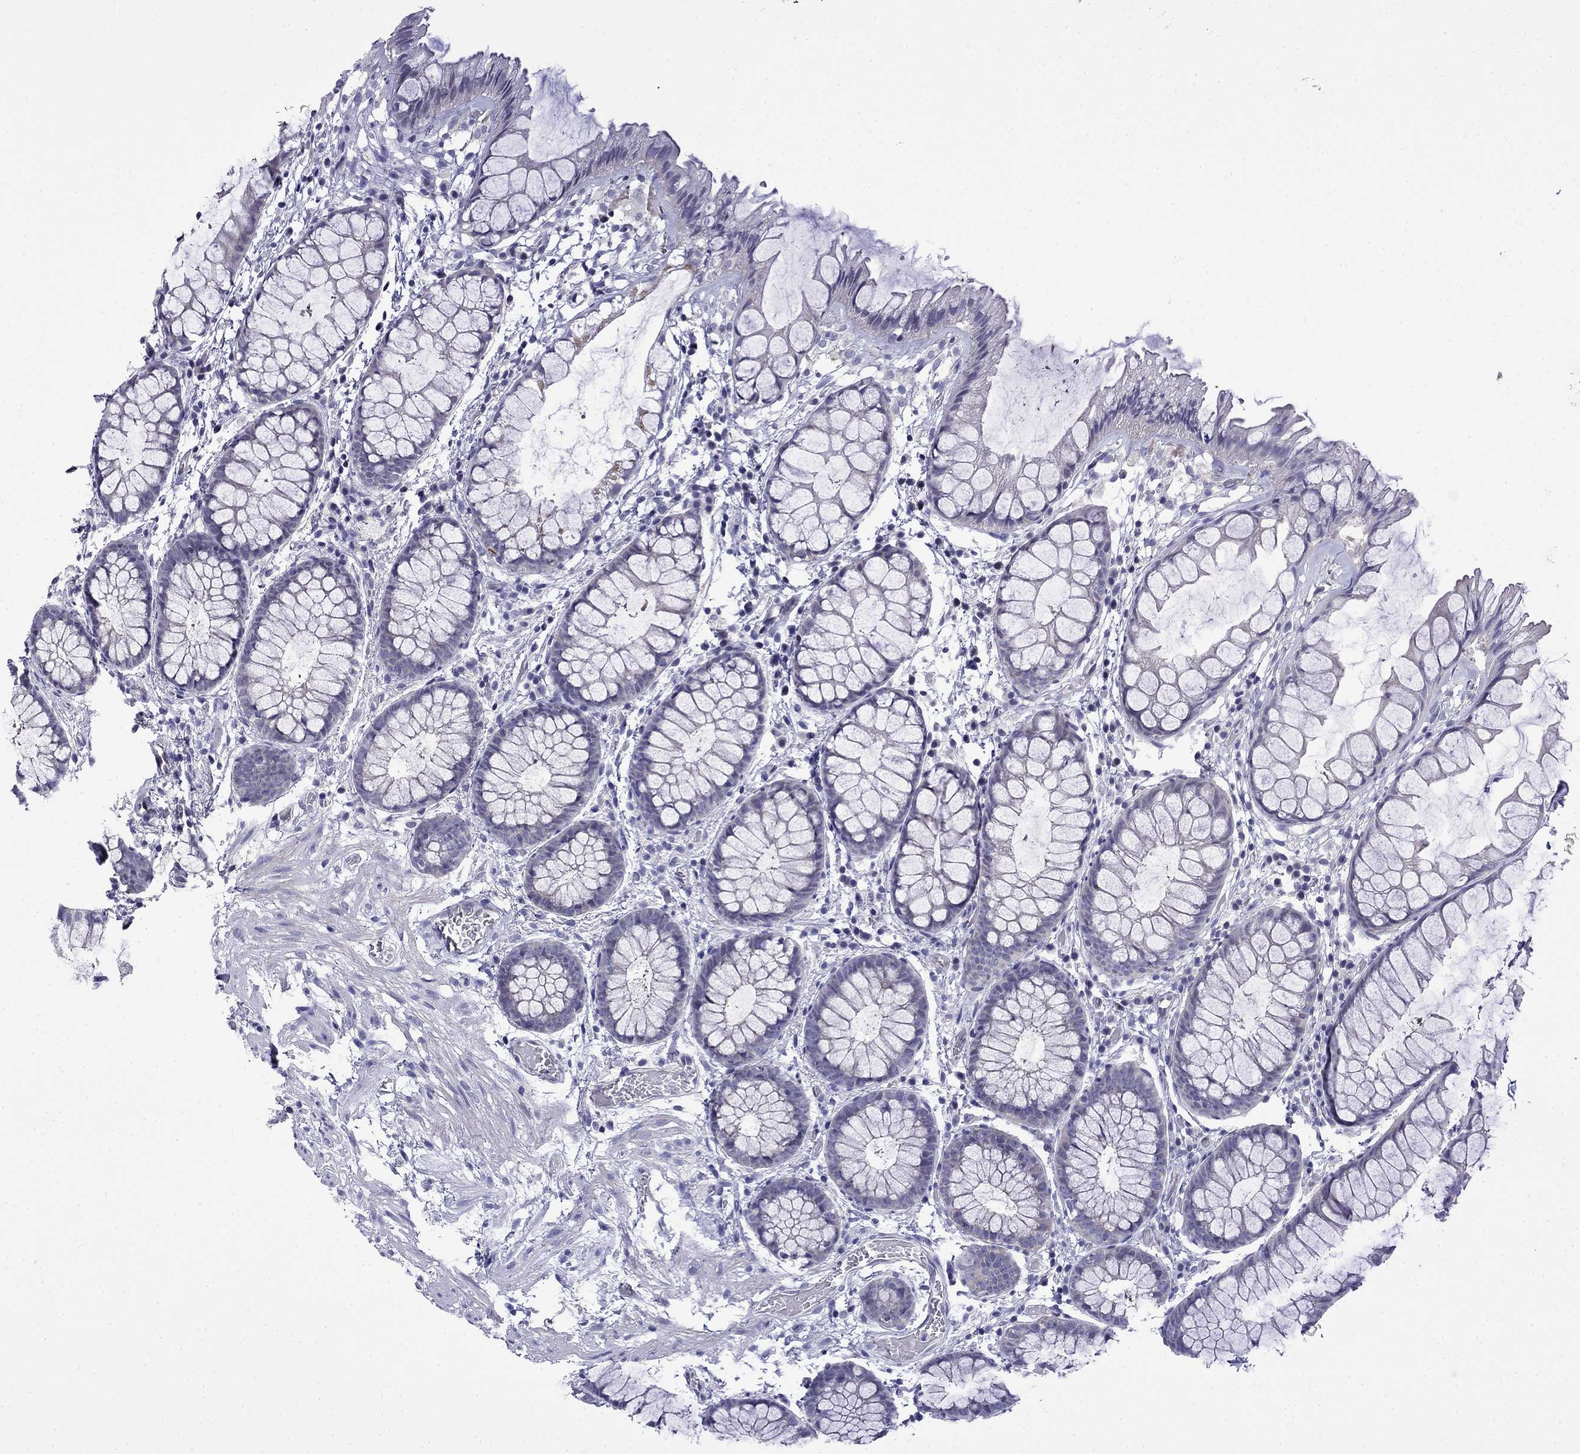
{"staining": {"intensity": "negative", "quantity": "none", "location": "none"}, "tissue": "rectum", "cell_type": "Glandular cells", "image_type": "normal", "snomed": [{"axis": "morphology", "description": "Normal tissue, NOS"}, {"axis": "topography", "description": "Rectum"}], "caption": "An IHC image of unremarkable rectum is shown. There is no staining in glandular cells of rectum.", "gene": "PRR18", "patient": {"sex": "female", "age": 62}}